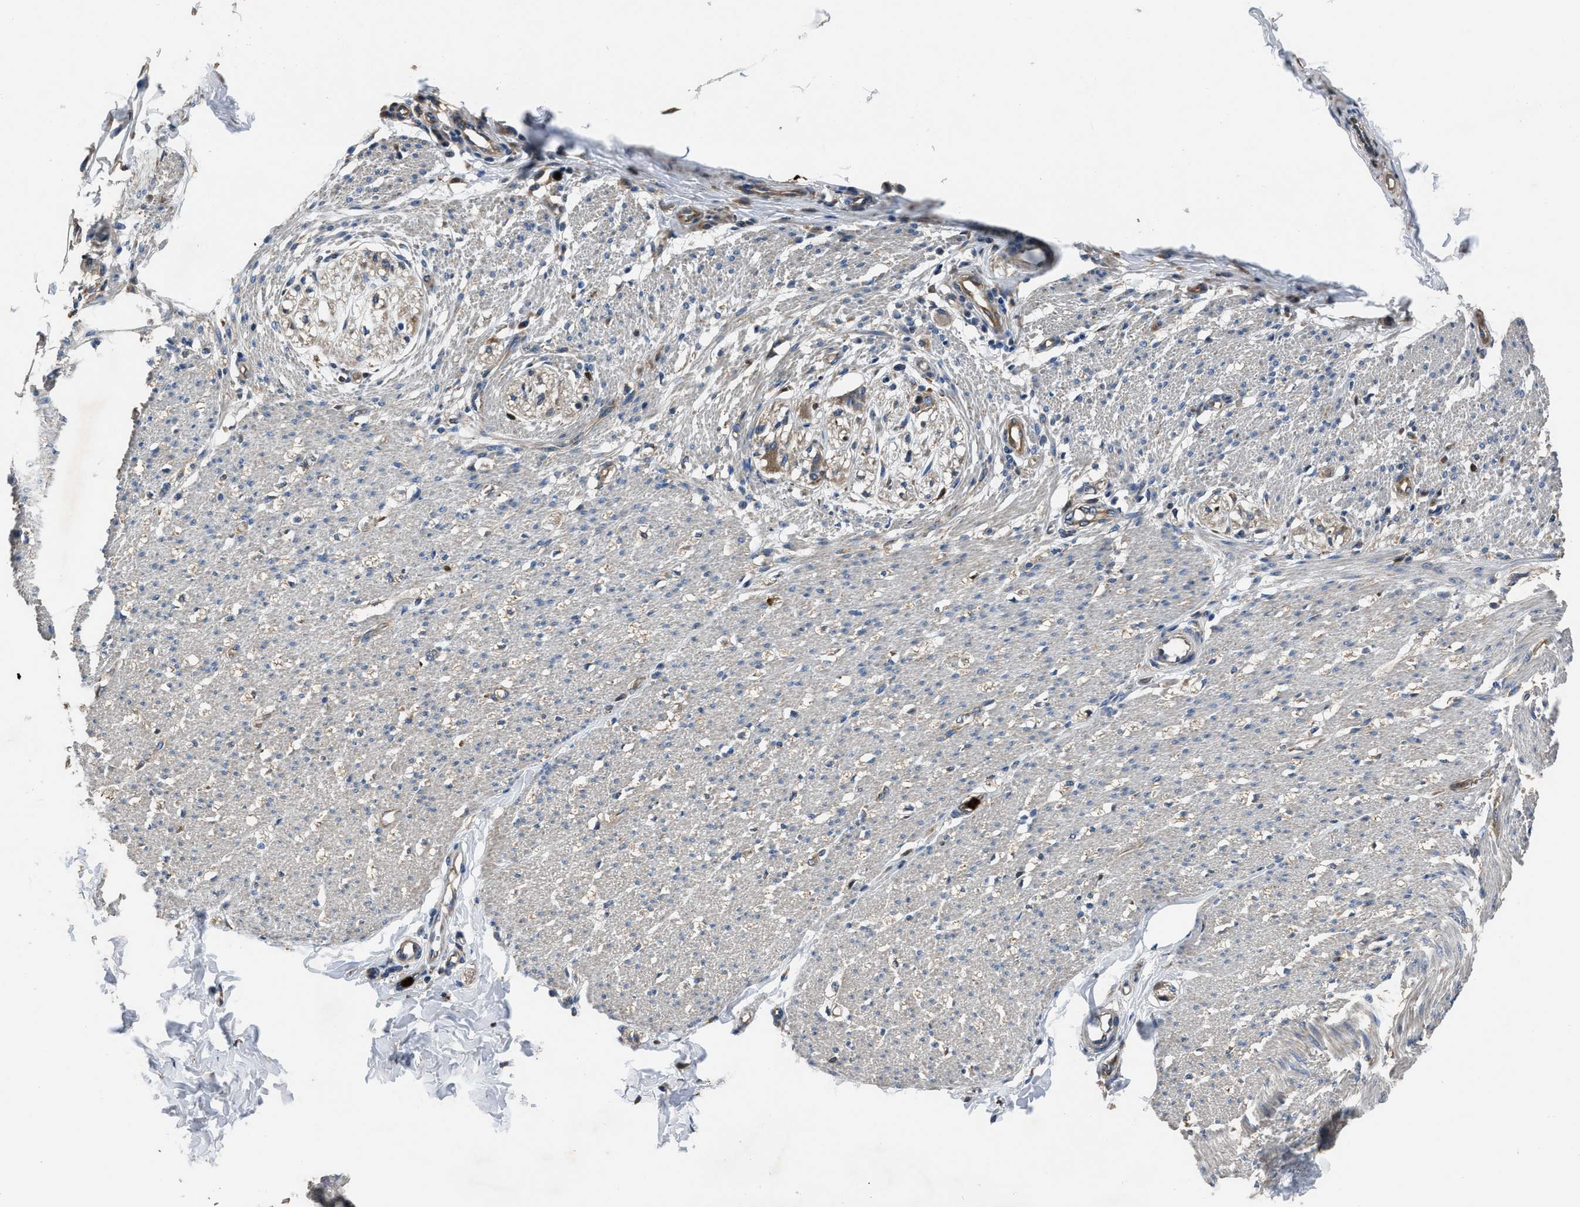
{"staining": {"intensity": "moderate", "quantity": "<25%", "location": "cytoplasmic/membranous"}, "tissue": "smooth muscle", "cell_type": "Smooth muscle cells", "image_type": "normal", "snomed": [{"axis": "morphology", "description": "Normal tissue, NOS"}, {"axis": "morphology", "description": "Adenocarcinoma, NOS"}, {"axis": "topography", "description": "Colon"}, {"axis": "topography", "description": "Peripheral nerve tissue"}], "caption": "A low amount of moderate cytoplasmic/membranous staining is present in about <25% of smooth muscle cells in unremarkable smooth muscle.", "gene": "ANGPT1", "patient": {"sex": "male", "age": 14}}